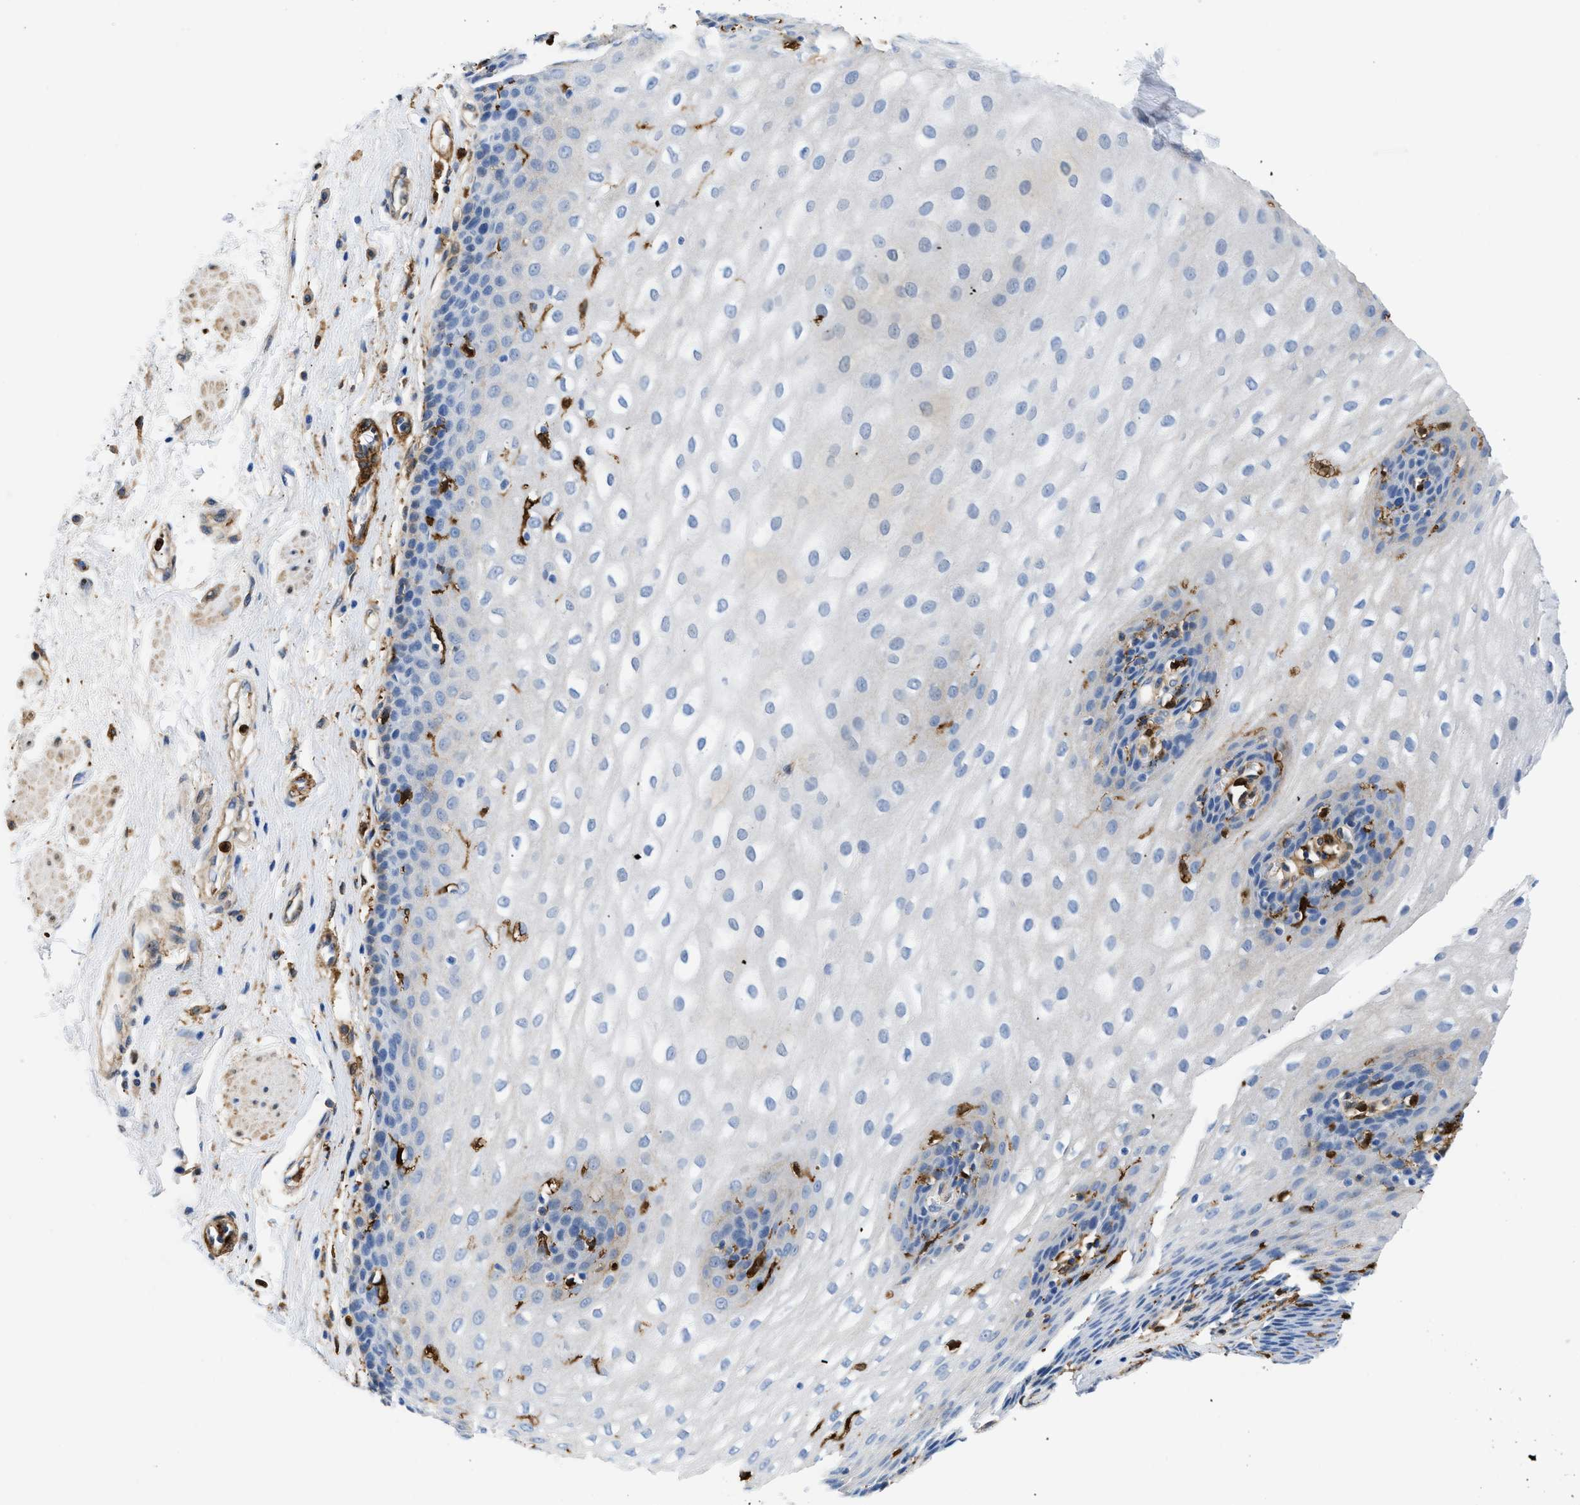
{"staining": {"intensity": "negative", "quantity": "none", "location": "none"}, "tissue": "esophagus", "cell_type": "Squamous epithelial cells", "image_type": "normal", "snomed": [{"axis": "morphology", "description": "Normal tissue, NOS"}, {"axis": "topography", "description": "Esophagus"}], "caption": "Immunohistochemistry (IHC) histopathology image of benign esophagus stained for a protein (brown), which reveals no positivity in squamous epithelial cells.", "gene": "GSN", "patient": {"sex": "male", "age": 48}}